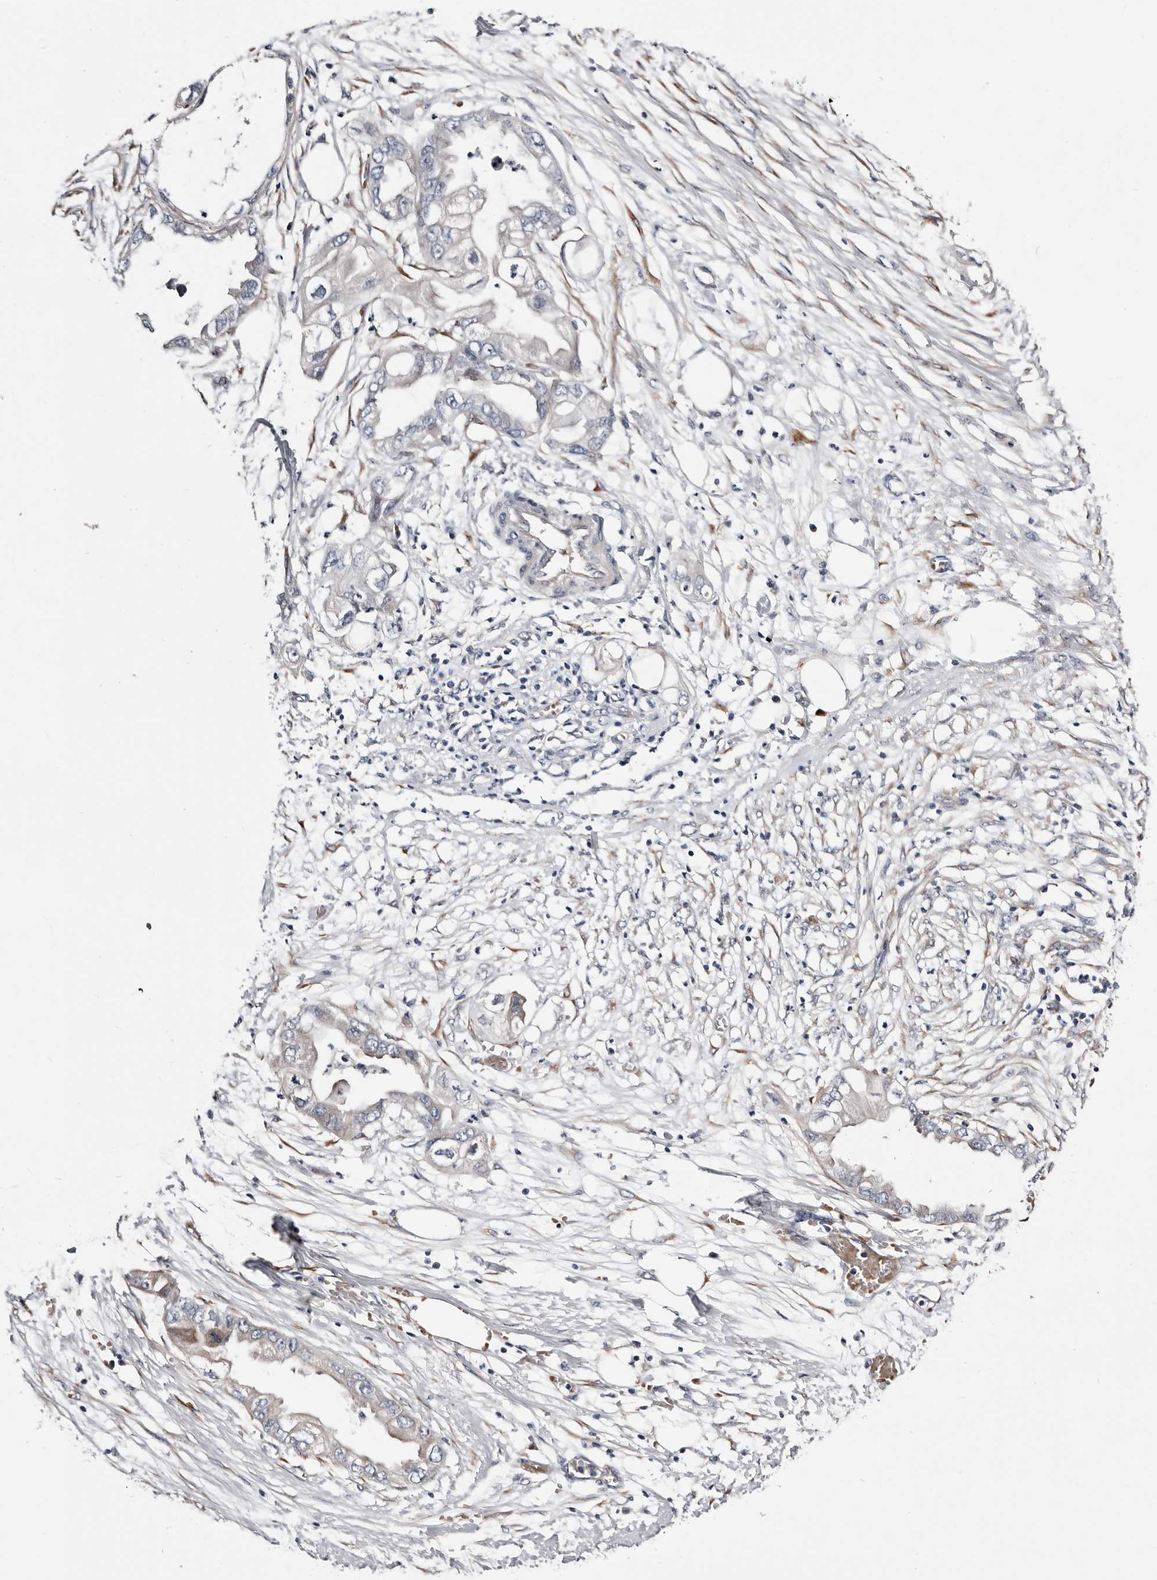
{"staining": {"intensity": "negative", "quantity": "none", "location": "none"}, "tissue": "endometrial cancer", "cell_type": "Tumor cells", "image_type": "cancer", "snomed": [{"axis": "morphology", "description": "Adenocarcinoma, NOS"}, {"axis": "morphology", "description": "Adenocarcinoma, metastatic, NOS"}, {"axis": "topography", "description": "Adipose tissue"}, {"axis": "topography", "description": "Endometrium"}], "caption": "DAB (3,3'-diaminobenzidine) immunohistochemical staining of endometrial cancer shows no significant staining in tumor cells.", "gene": "USH1C", "patient": {"sex": "female", "age": 67}}